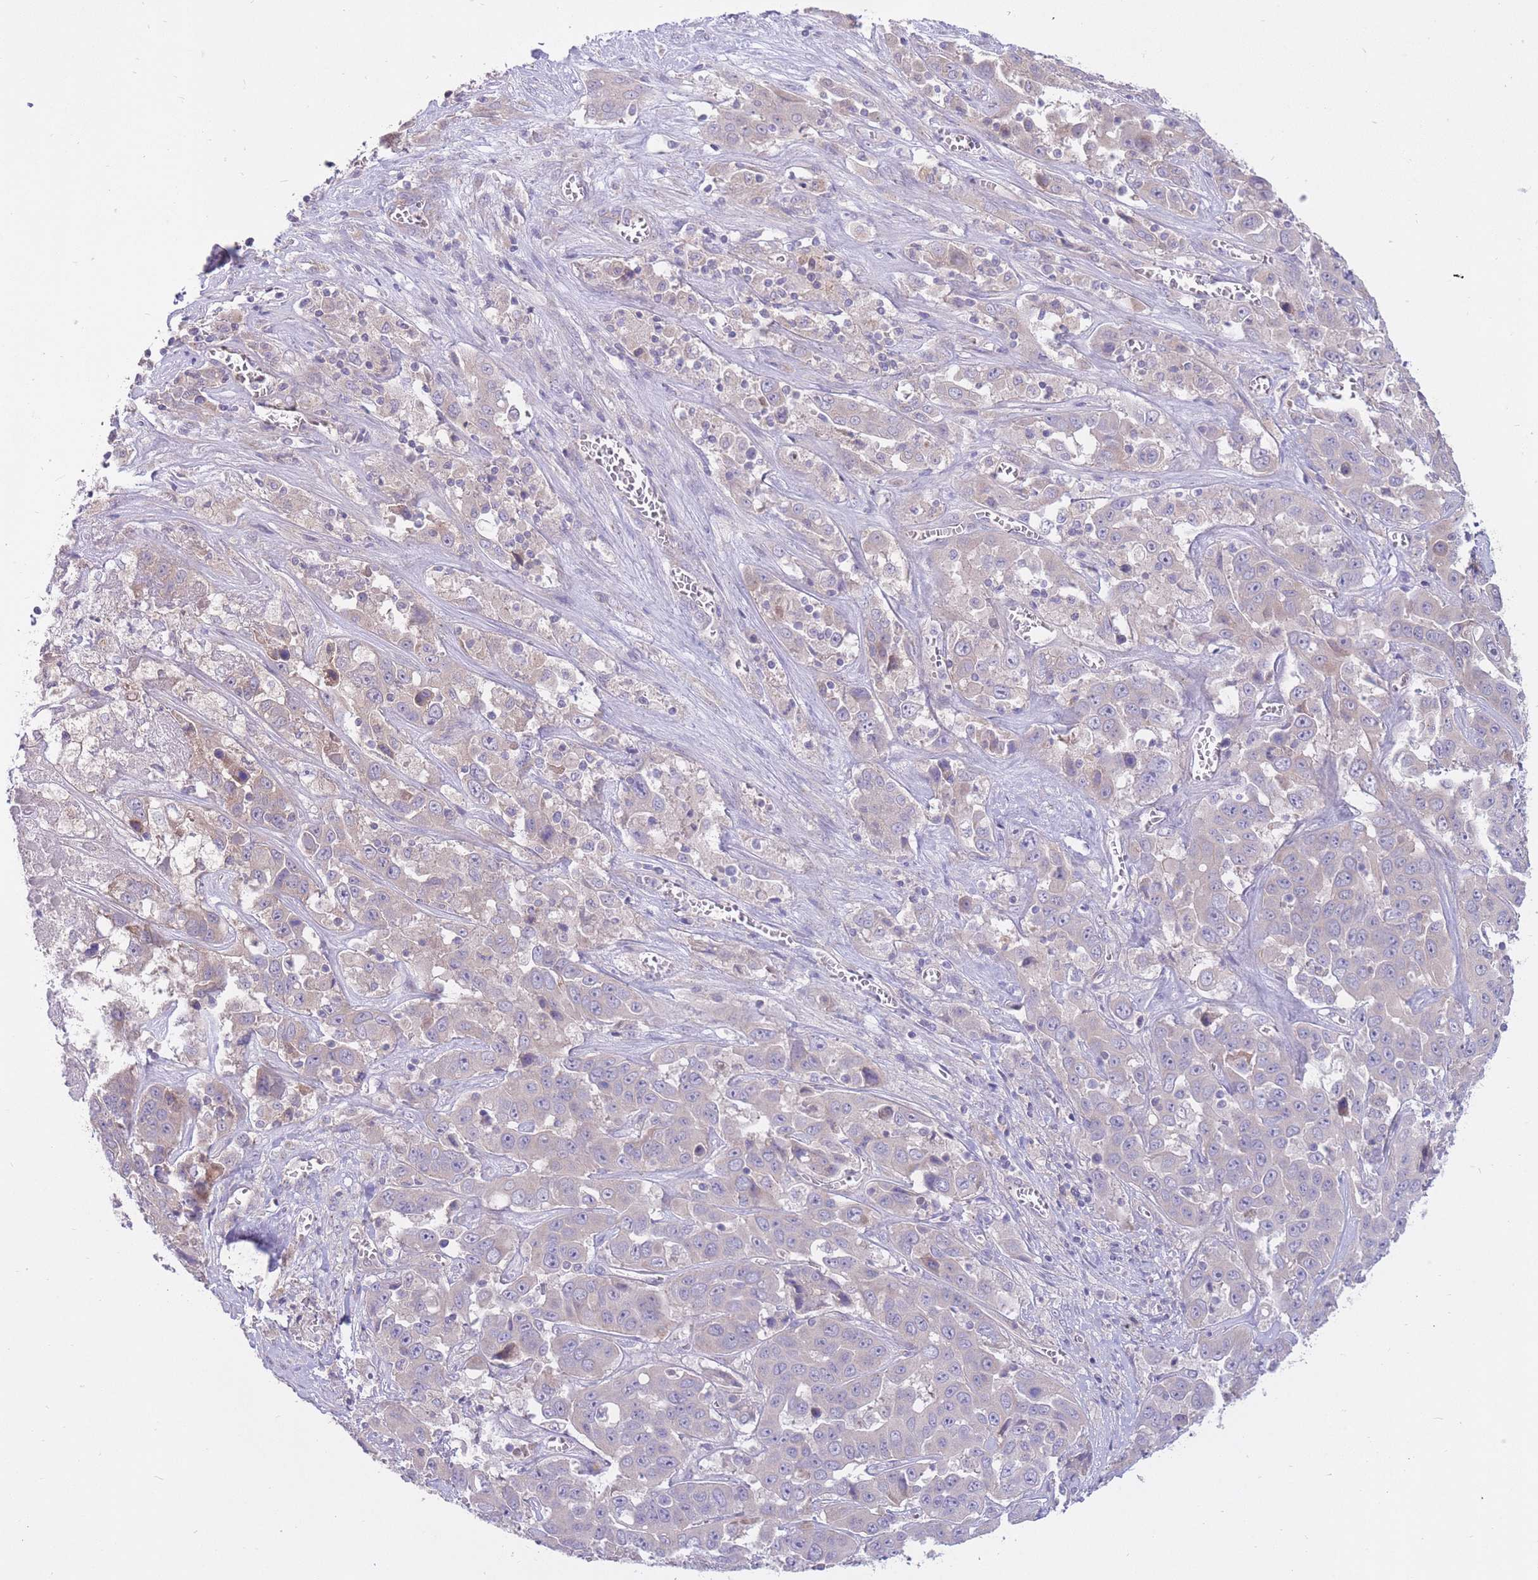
{"staining": {"intensity": "weak", "quantity": "<25%", "location": "cytoplasmic/membranous"}, "tissue": "liver cancer", "cell_type": "Tumor cells", "image_type": "cancer", "snomed": [{"axis": "morphology", "description": "Cholangiocarcinoma"}, {"axis": "topography", "description": "Liver"}], "caption": "Immunohistochemistry (IHC) micrograph of neoplastic tissue: cholangiocarcinoma (liver) stained with DAB demonstrates no significant protein positivity in tumor cells.", "gene": "ALS2CL", "patient": {"sex": "female", "age": 52}}